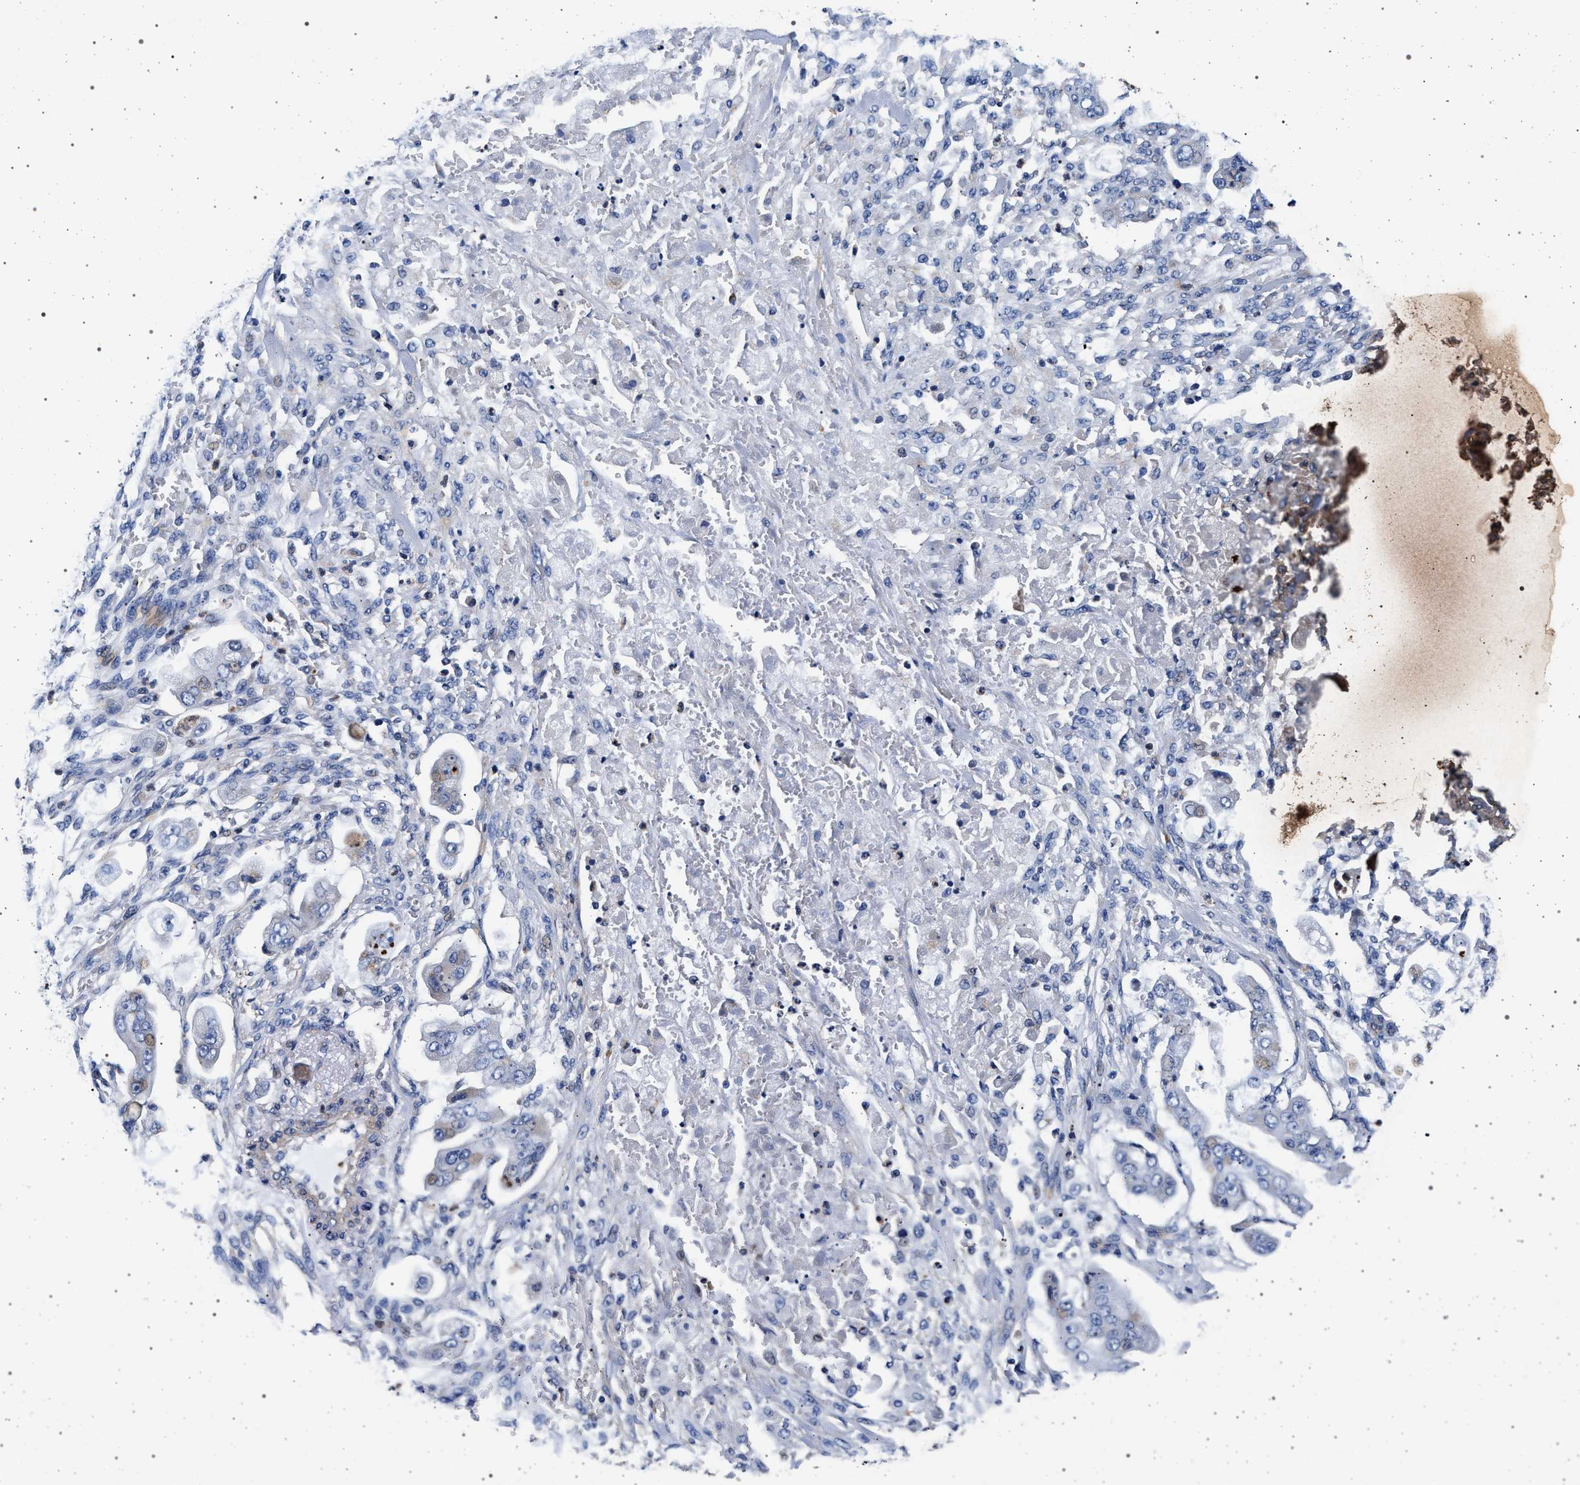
{"staining": {"intensity": "negative", "quantity": "none", "location": "none"}, "tissue": "stomach cancer", "cell_type": "Tumor cells", "image_type": "cancer", "snomed": [{"axis": "morphology", "description": "Adenocarcinoma, NOS"}, {"axis": "topography", "description": "Stomach"}], "caption": "Immunohistochemical staining of stomach adenocarcinoma reveals no significant expression in tumor cells.", "gene": "KCNK6", "patient": {"sex": "male", "age": 62}}